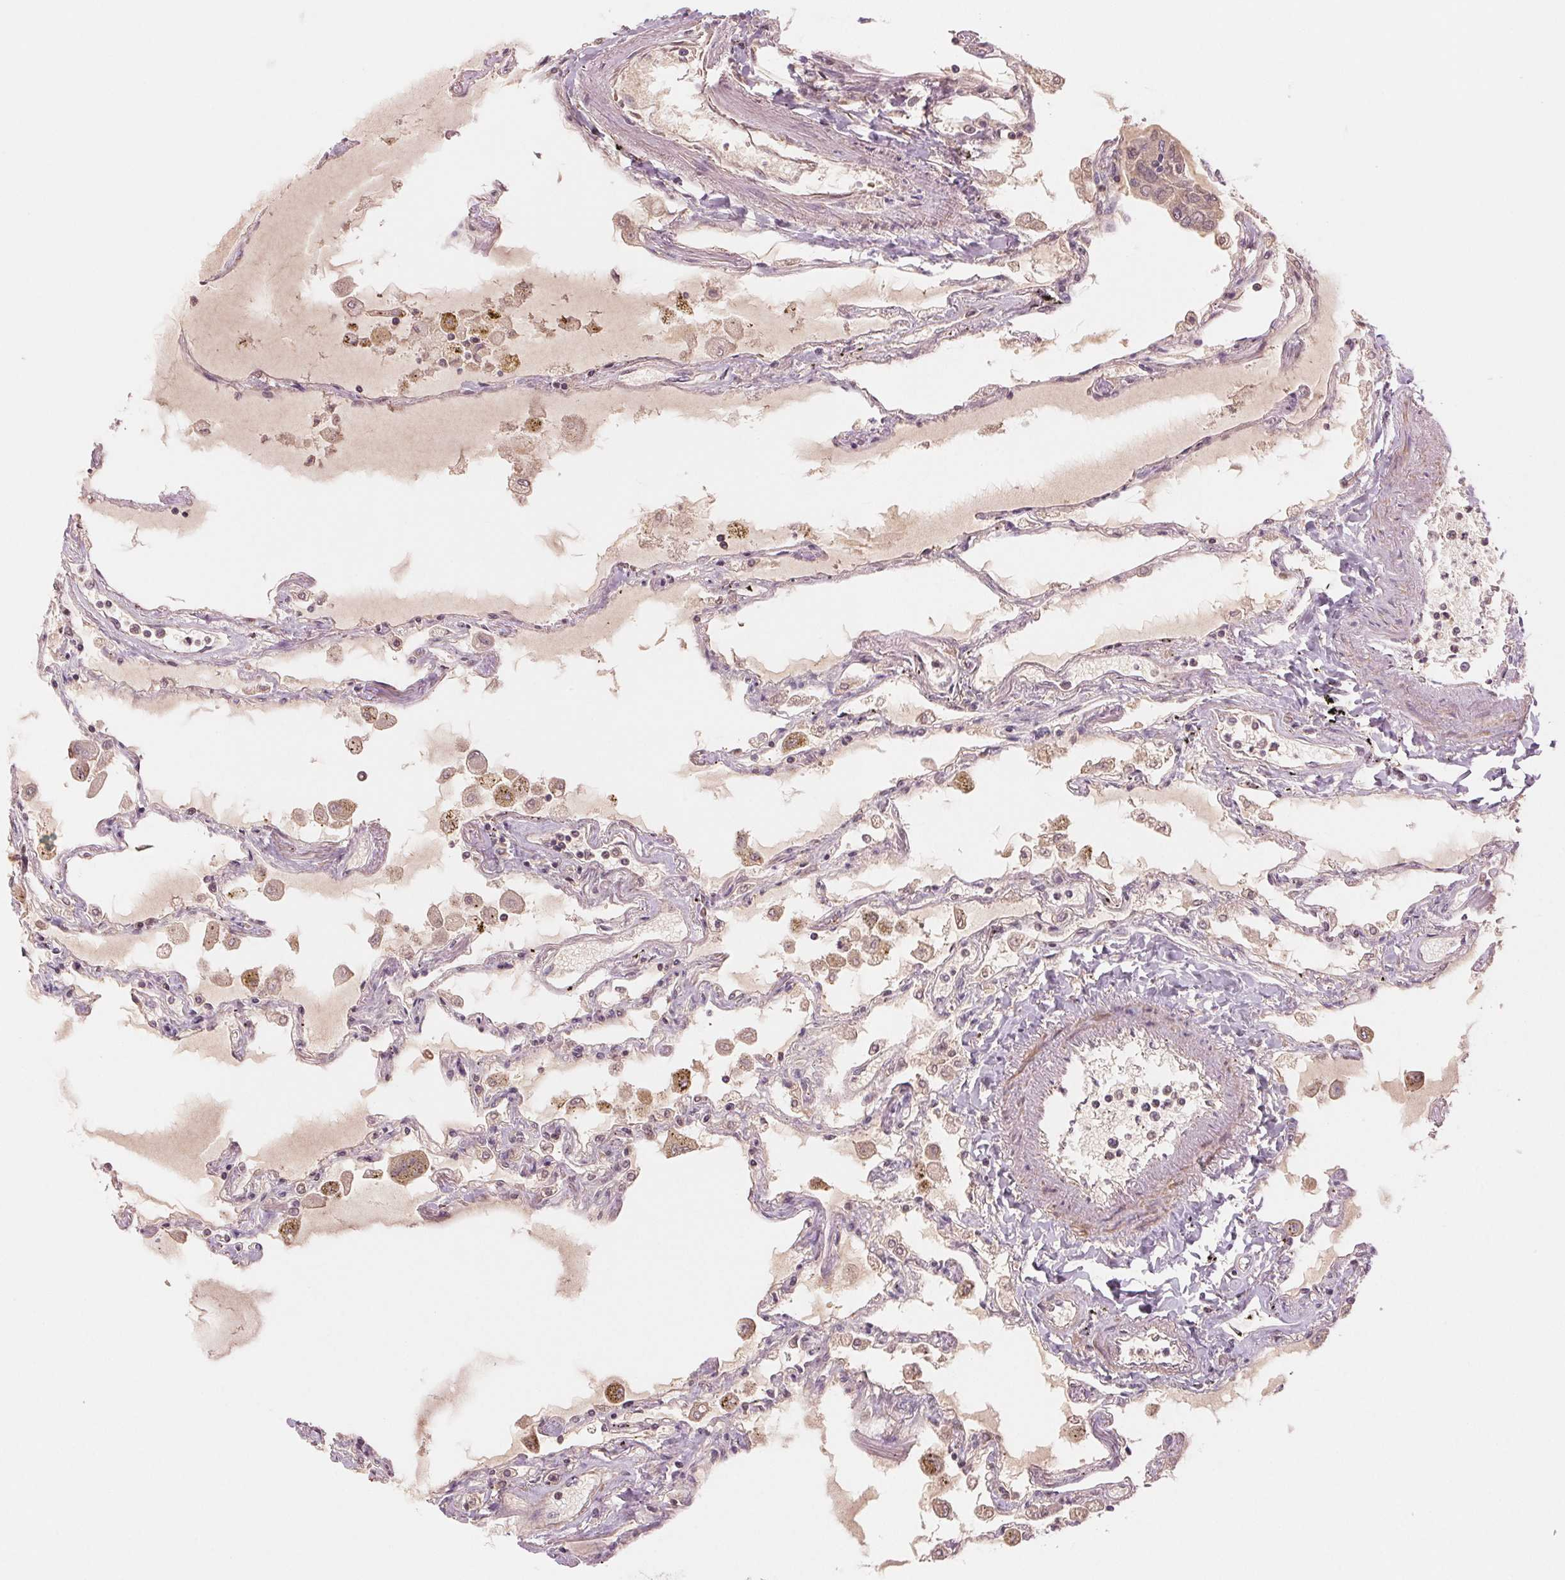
{"staining": {"intensity": "weak", "quantity": "25%-75%", "location": "cytoplasmic/membranous"}, "tissue": "lung", "cell_type": "Alveolar cells", "image_type": "normal", "snomed": [{"axis": "morphology", "description": "Normal tissue, NOS"}, {"axis": "morphology", "description": "Adenocarcinoma, NOS"}, {"axis": "topography", "description": "Cartilage tissue"}, {"axis": "topography", "description": "Lung"}], "caption": "This is a histology image of IHC staining of unremarkable lung, which shows weak staining in the cytoplasmic/membranous of alveolar cells.", "gene": "PPIAL4A", "patient": {"sex": "female", "age": 67}}